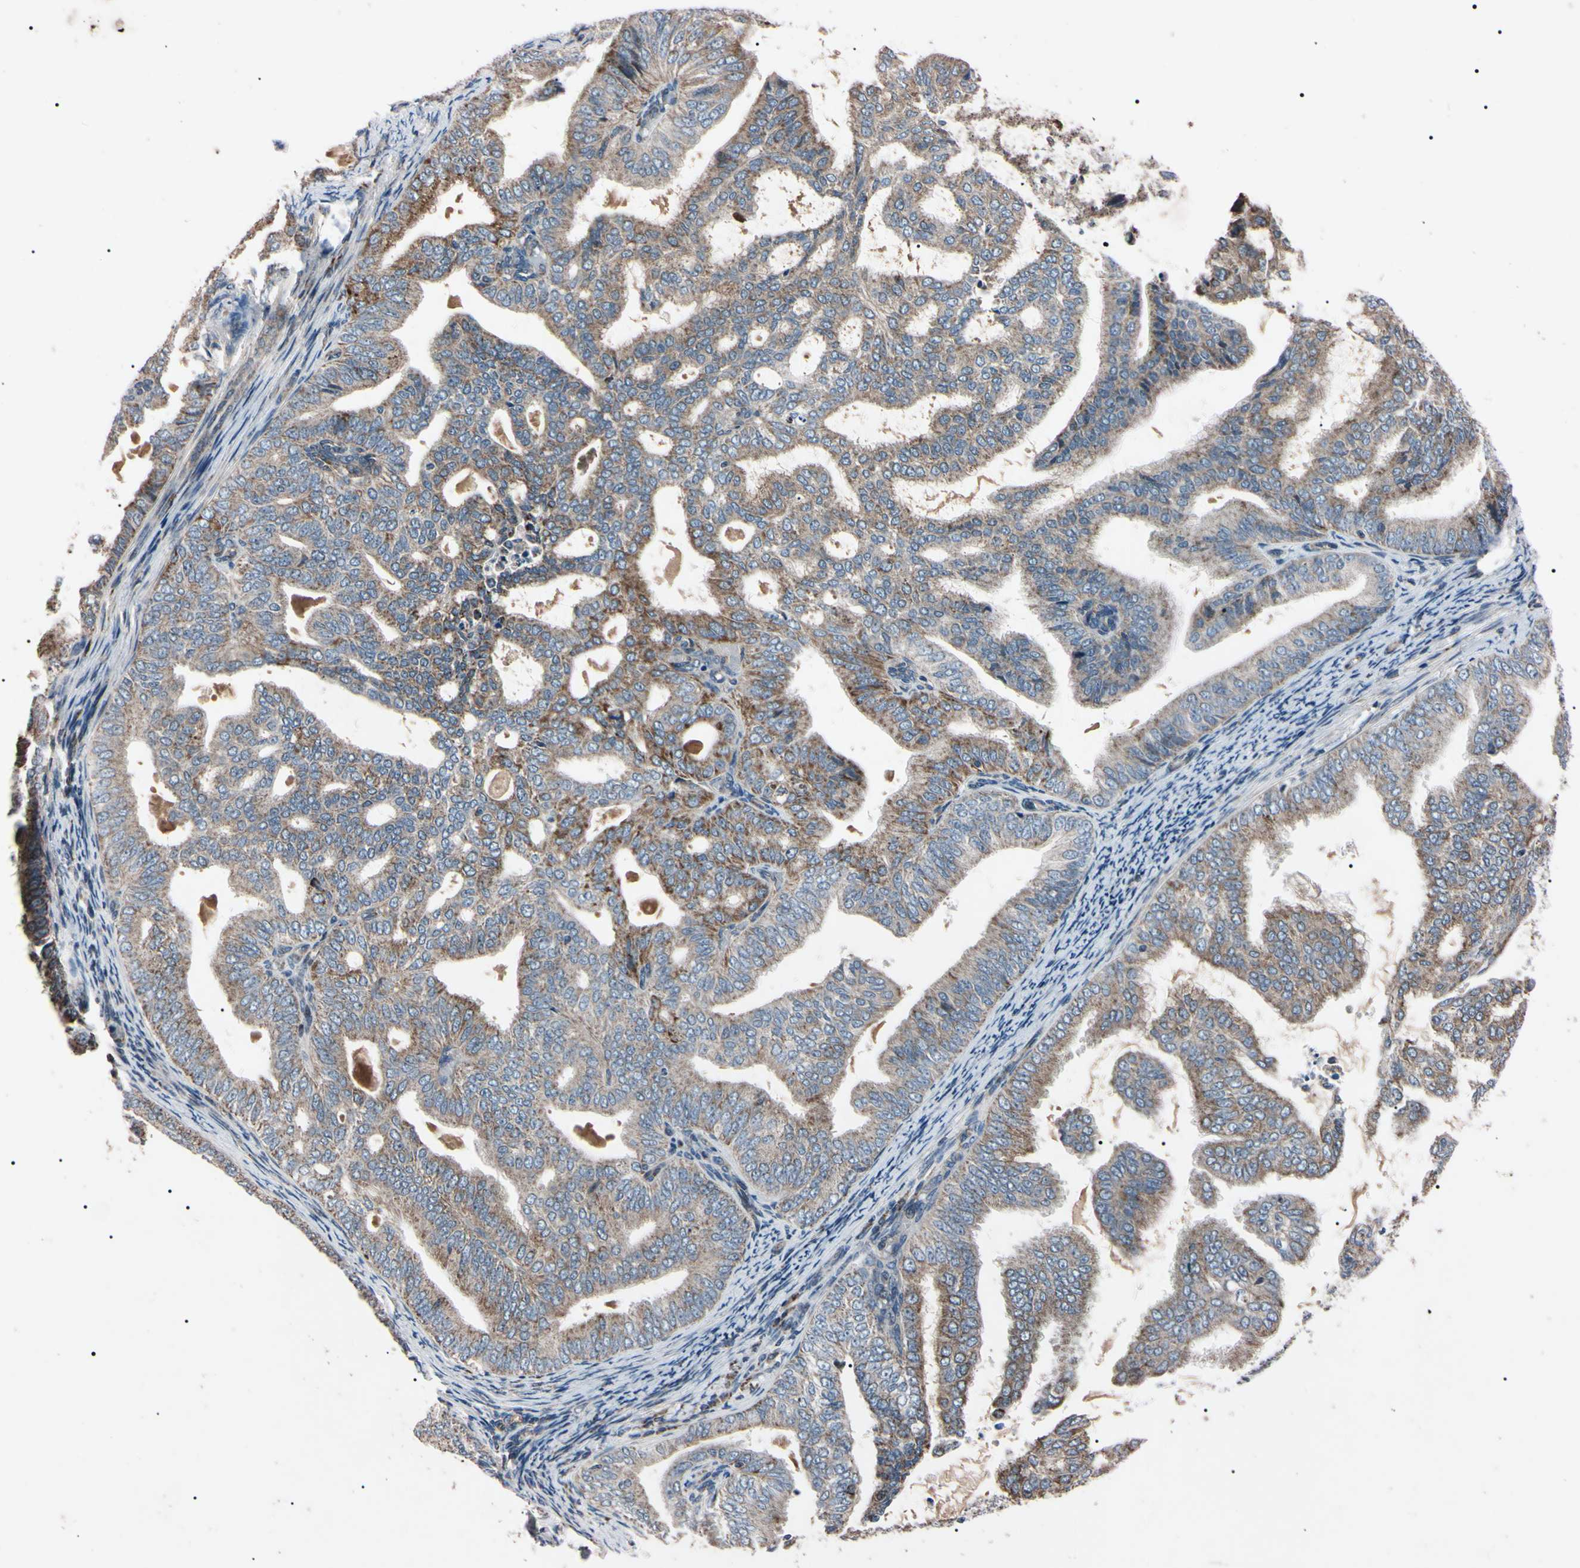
{"staining": {"intensity": "weak", "quantity": ">75%", "location": "cytoplasmic/membranous"}, "tissue": "endometrial cancer", "cell_type": "Tumor cells", "image_type": "cancer", "snomed": [{"axis": "morphology", "description": "Adenocarcinoma, NOS"}, {"axis": "topography", "description": "Endometrium"}], "caption": "Tumor cells demonstrate low levels of weak cytoplasmic/membranous positivity in about >75% of cells in human endometrial adenocarcinoma.", "gene": "TNFRSF1A", "patient": {"sex": "female", "age": 58}}